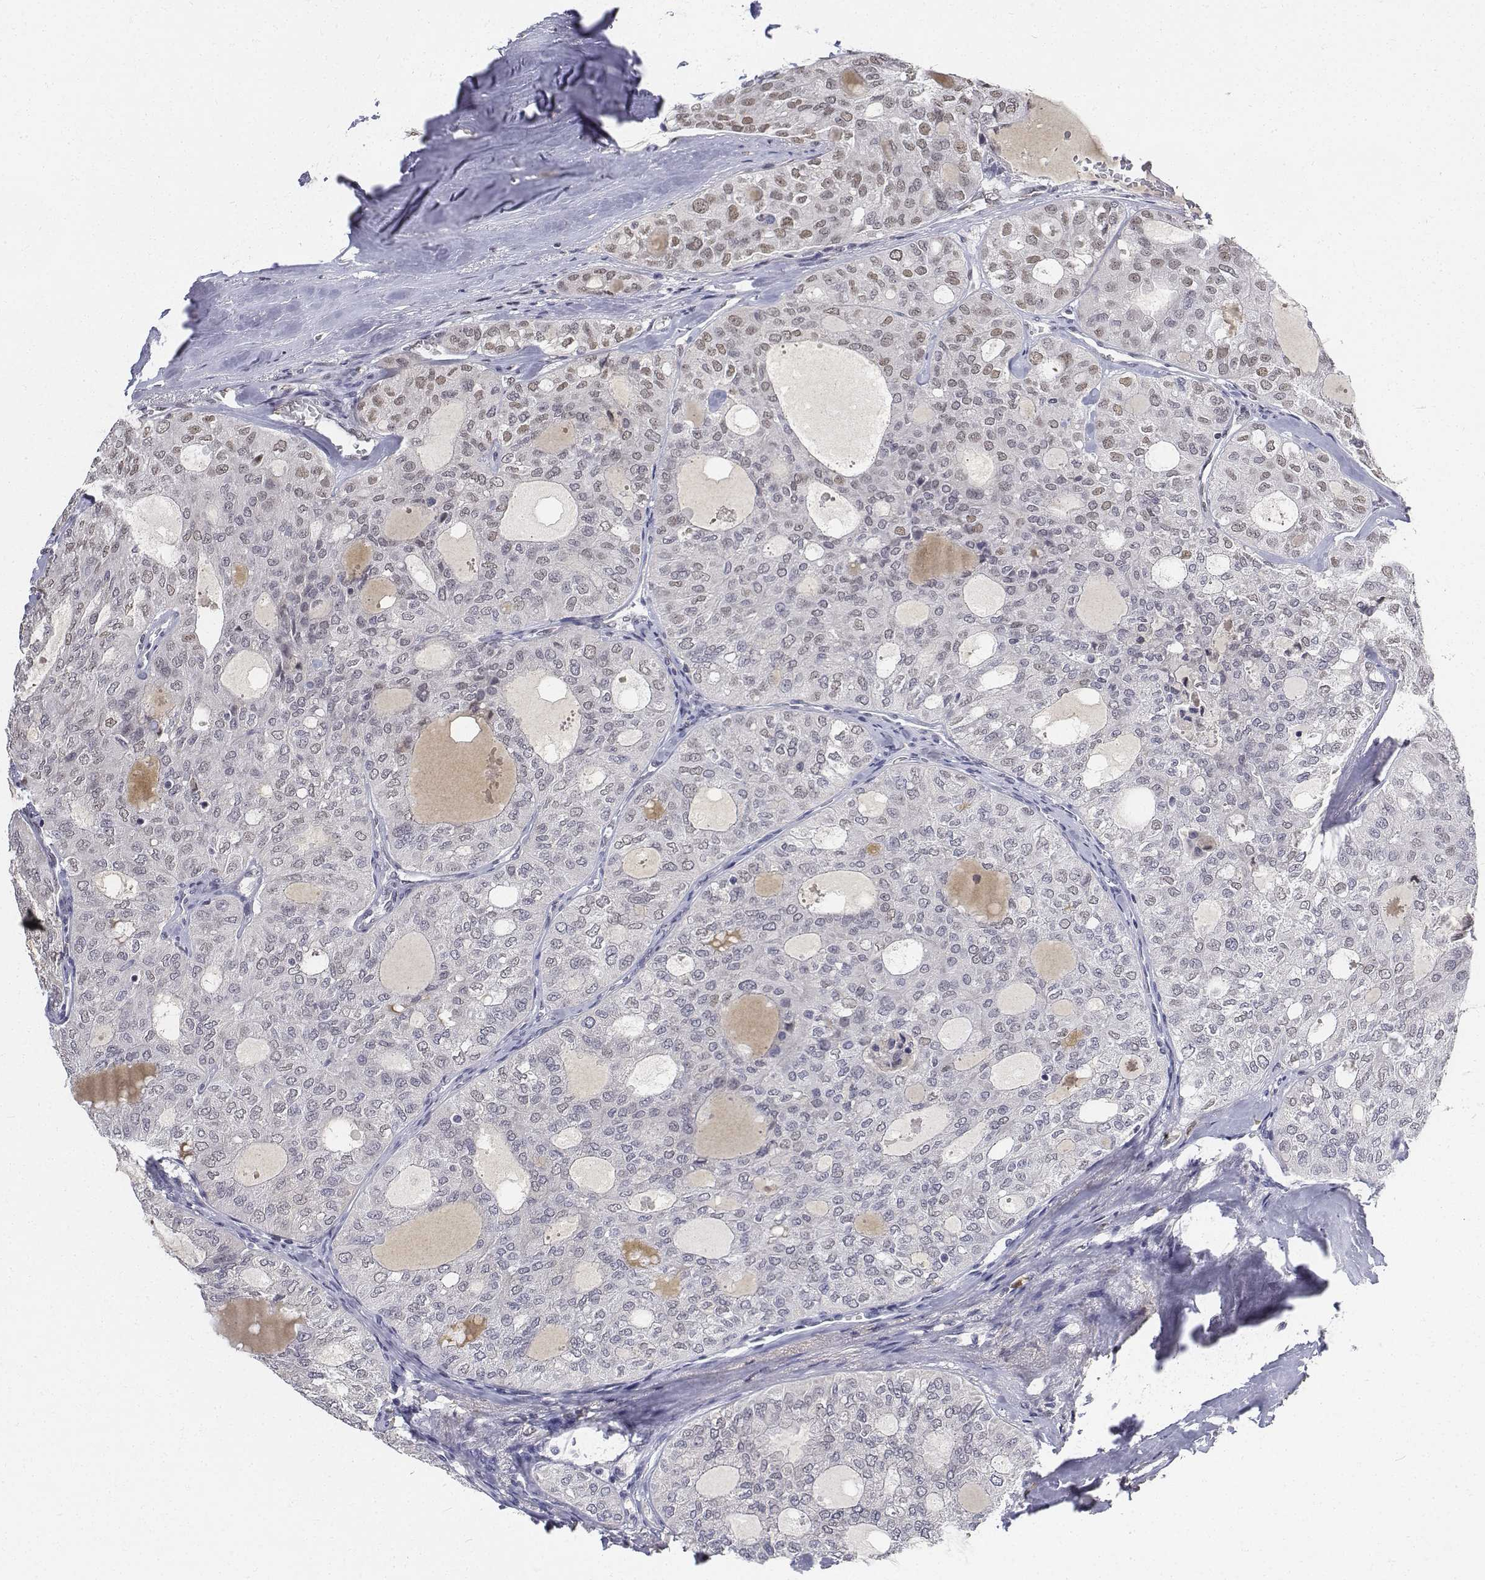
{"staining": {"intensity": "moderate", "quantity": "<25%", "location": "nuclear"}, "tissue": "thyroid cancer", "cell_type": "Tumor cells", "image_type": "cancer", "snomed": [{"axis": "morphology", "description": "Follicular adenoma carcinoma, NOS"}, {"axis": "topography", "description": "Thyroid gland"}], "caption": "Thyroid follicular adenoma carcinoma was stained to show a protein in brown. There is low levels of moderate nuclear staining in approximately <25% of tumor cells.", "gene": "ATRX", "patient": {"sex": "male", "age": 75}}